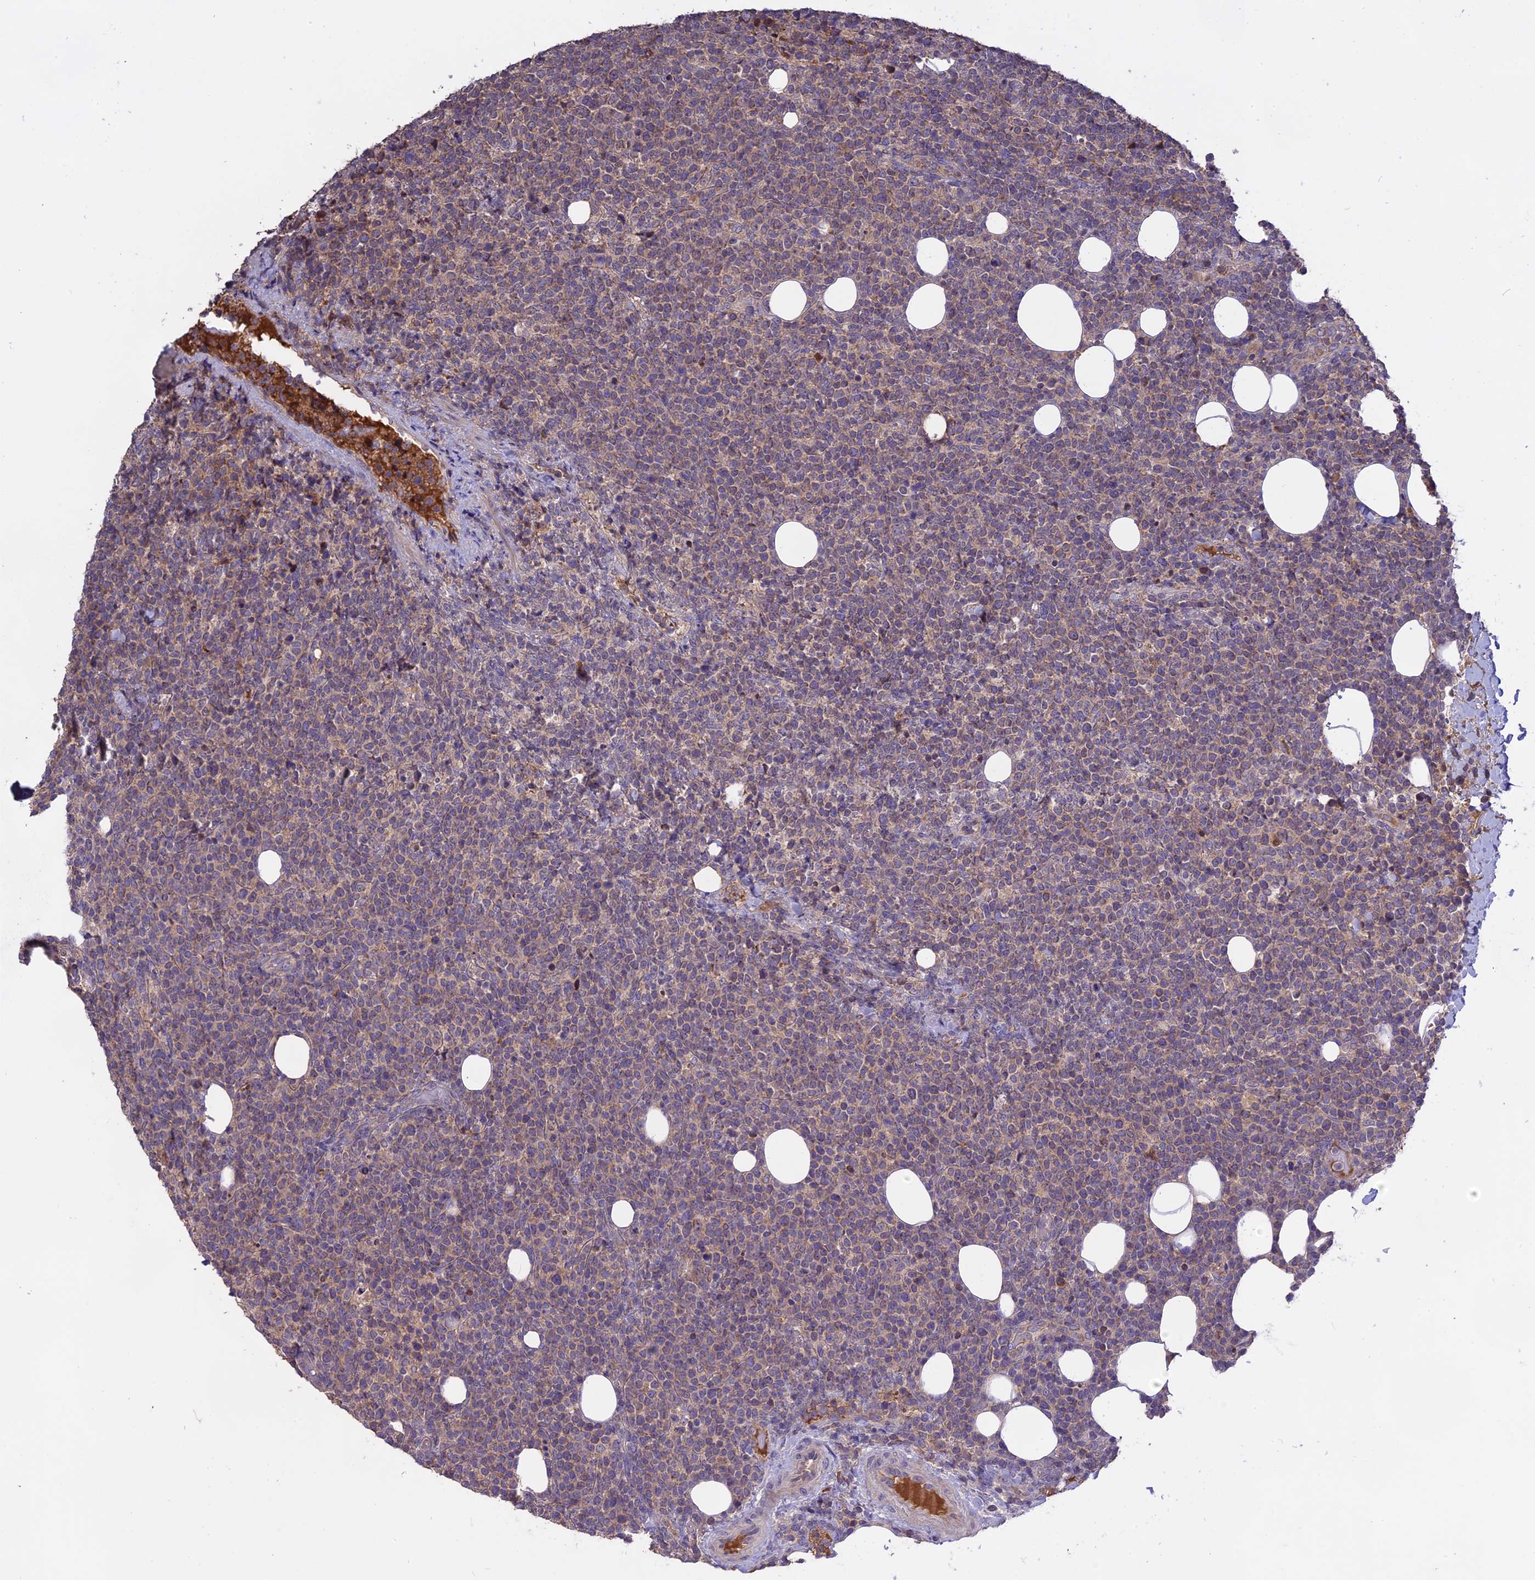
{"staining": {"intensity": "weak", "quantity": "25%-75%", "location": "cytoplasmic/membranous"}, "tissue": "lymphoma", "cell_type": "Tumor cells", "image_type": "cancer", "snomed": [{"axis": "morphology", "description": "Malignant lymphoma, non-Hodgkin's type, High grade"}, {"axis": "topography", "description": "Lymph node"}], "caption": "Weak cytoplasmic/membranous protein staining is identified in about 25%-75% of tumor cells in high-grade malignant lymphoma, non-Hodgkin's type.", "gene": "NUDT8", "patient": {"sex": "male", "age": 61}}